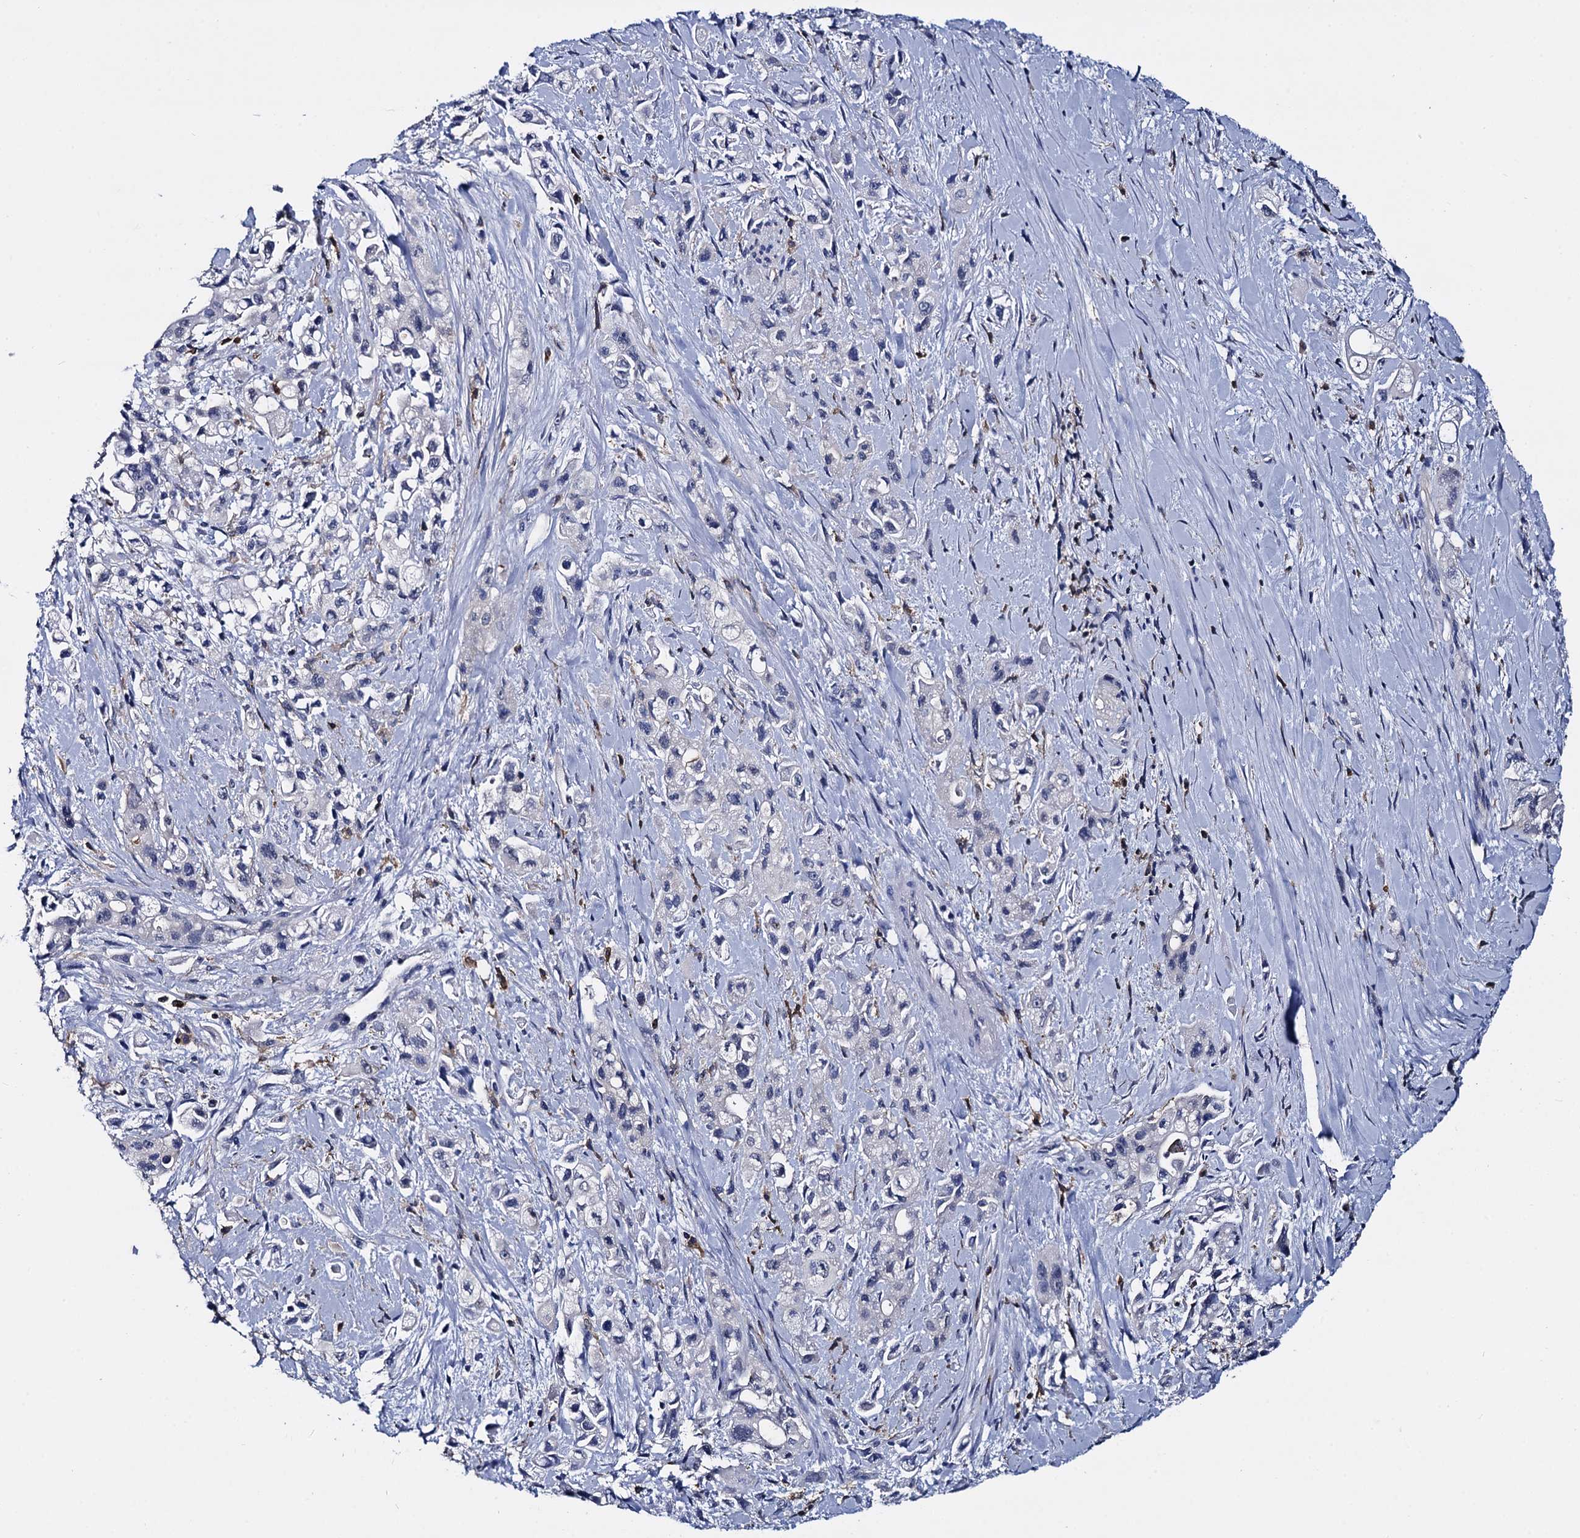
{"staining": {"intensity": "negative", "quantity": "none", "location": "none"}, "tissue": "pancreatic cancer", "cell_type": "Tumor cells", "image_type": "cancer", "snomed": [{"axis": "morphology", "description": "Adenocarcinoma, NOS"}, {"axis": "topography", "description": "Pancreas"}], "caption": "Pancreatic cancer (adenocarcinoma) was stained to show a protein in brown. There is no significant positivity in tumor cells.", "gene": "RHOG", "patient": {"sex": "female", "age": 66}}